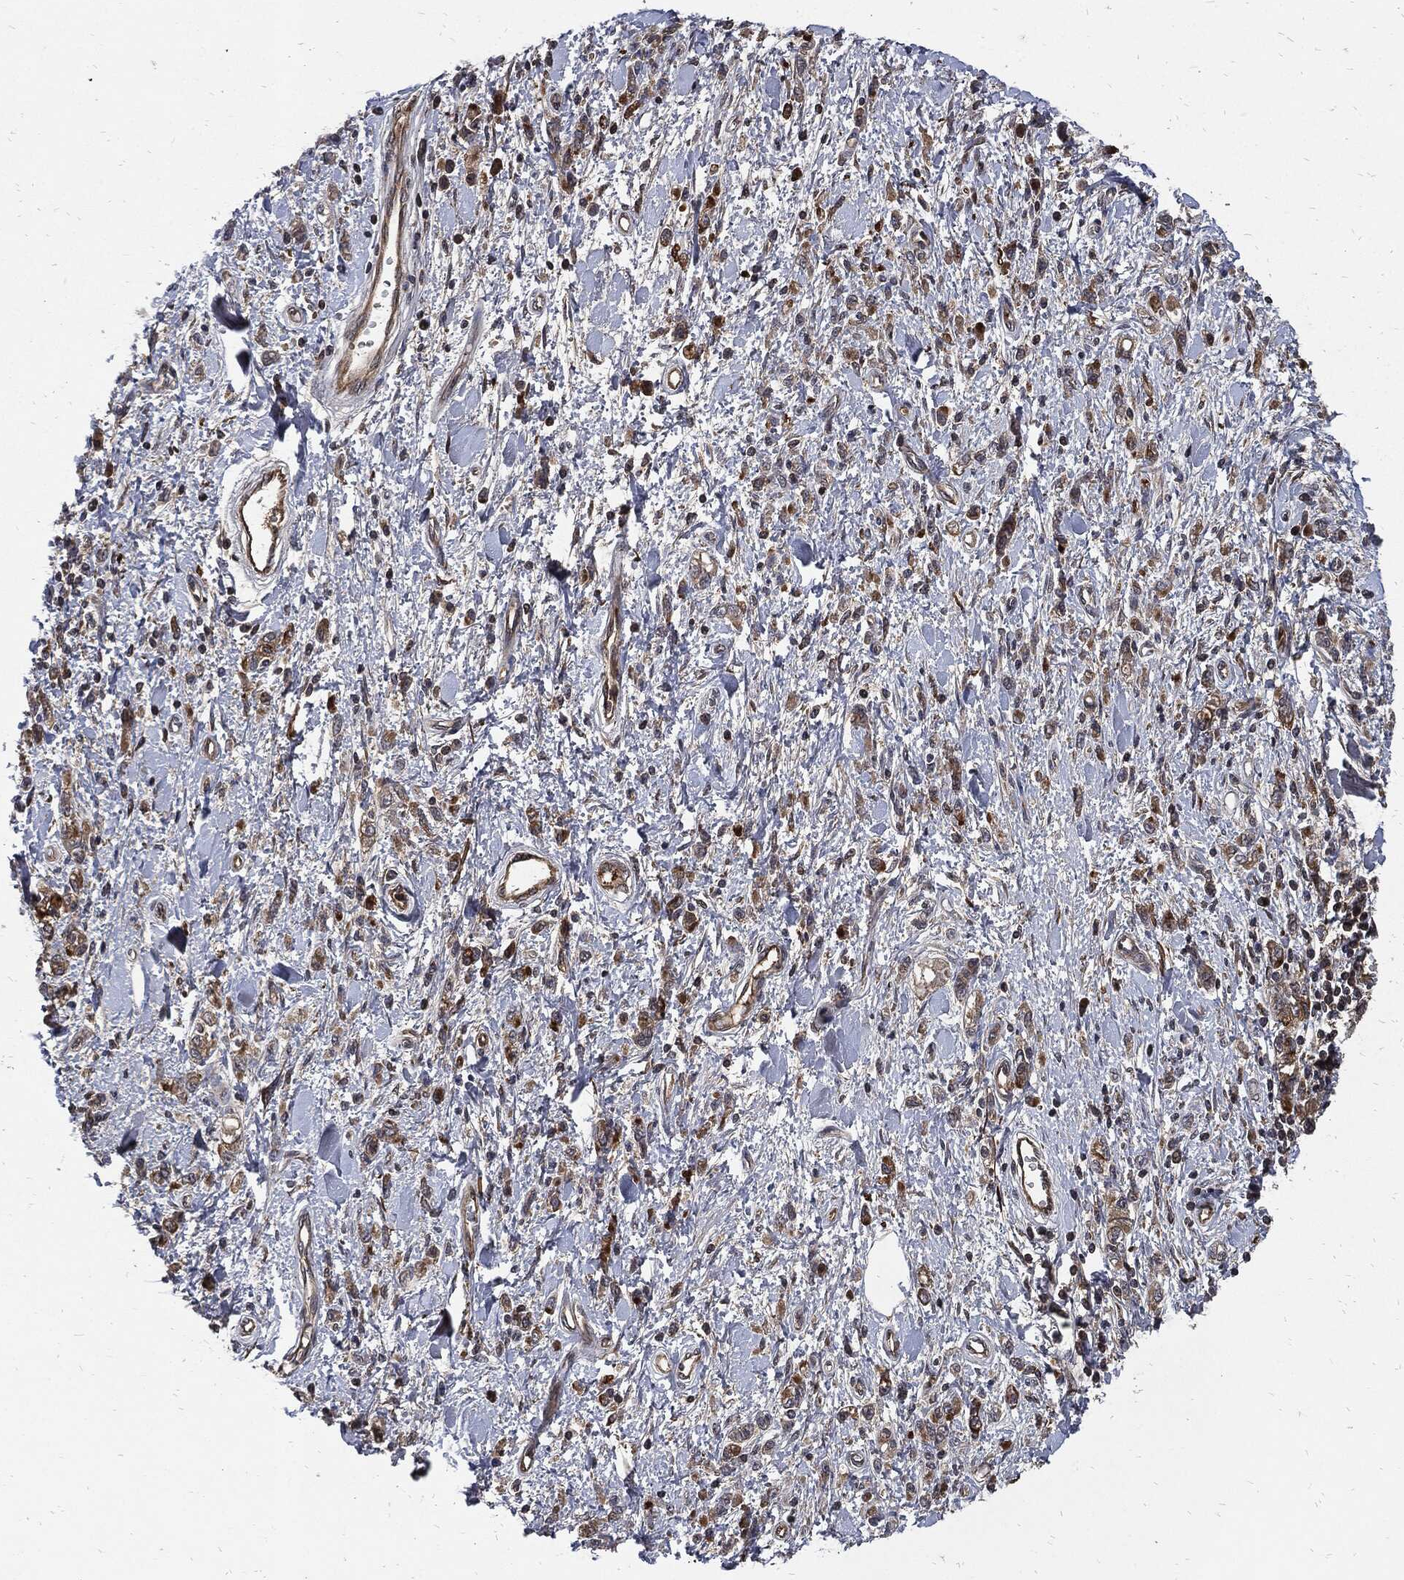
{"staining": {"intensity": "moderate", "quantity": "25%-75%", "location": "cytoplasmic/membranous"}, "tissue": "stomach cancer", "cell_type": "Tumor cells", "image_type": "cancer", "snomed": [{"axis": "morphology", "description": "Adenocarcinoma, NOS"}, {"axis": "topography", "description": "Stomach"}], "caption": "The micrograph demonstrates staining of stomach cancer, revealing moderate cytoplasmic/membranous protein expression (brown color) within tumor cells. Nuclei are stained in blue.", "gene": "CLU", "patient": {"sex": "male", "age": 77}}